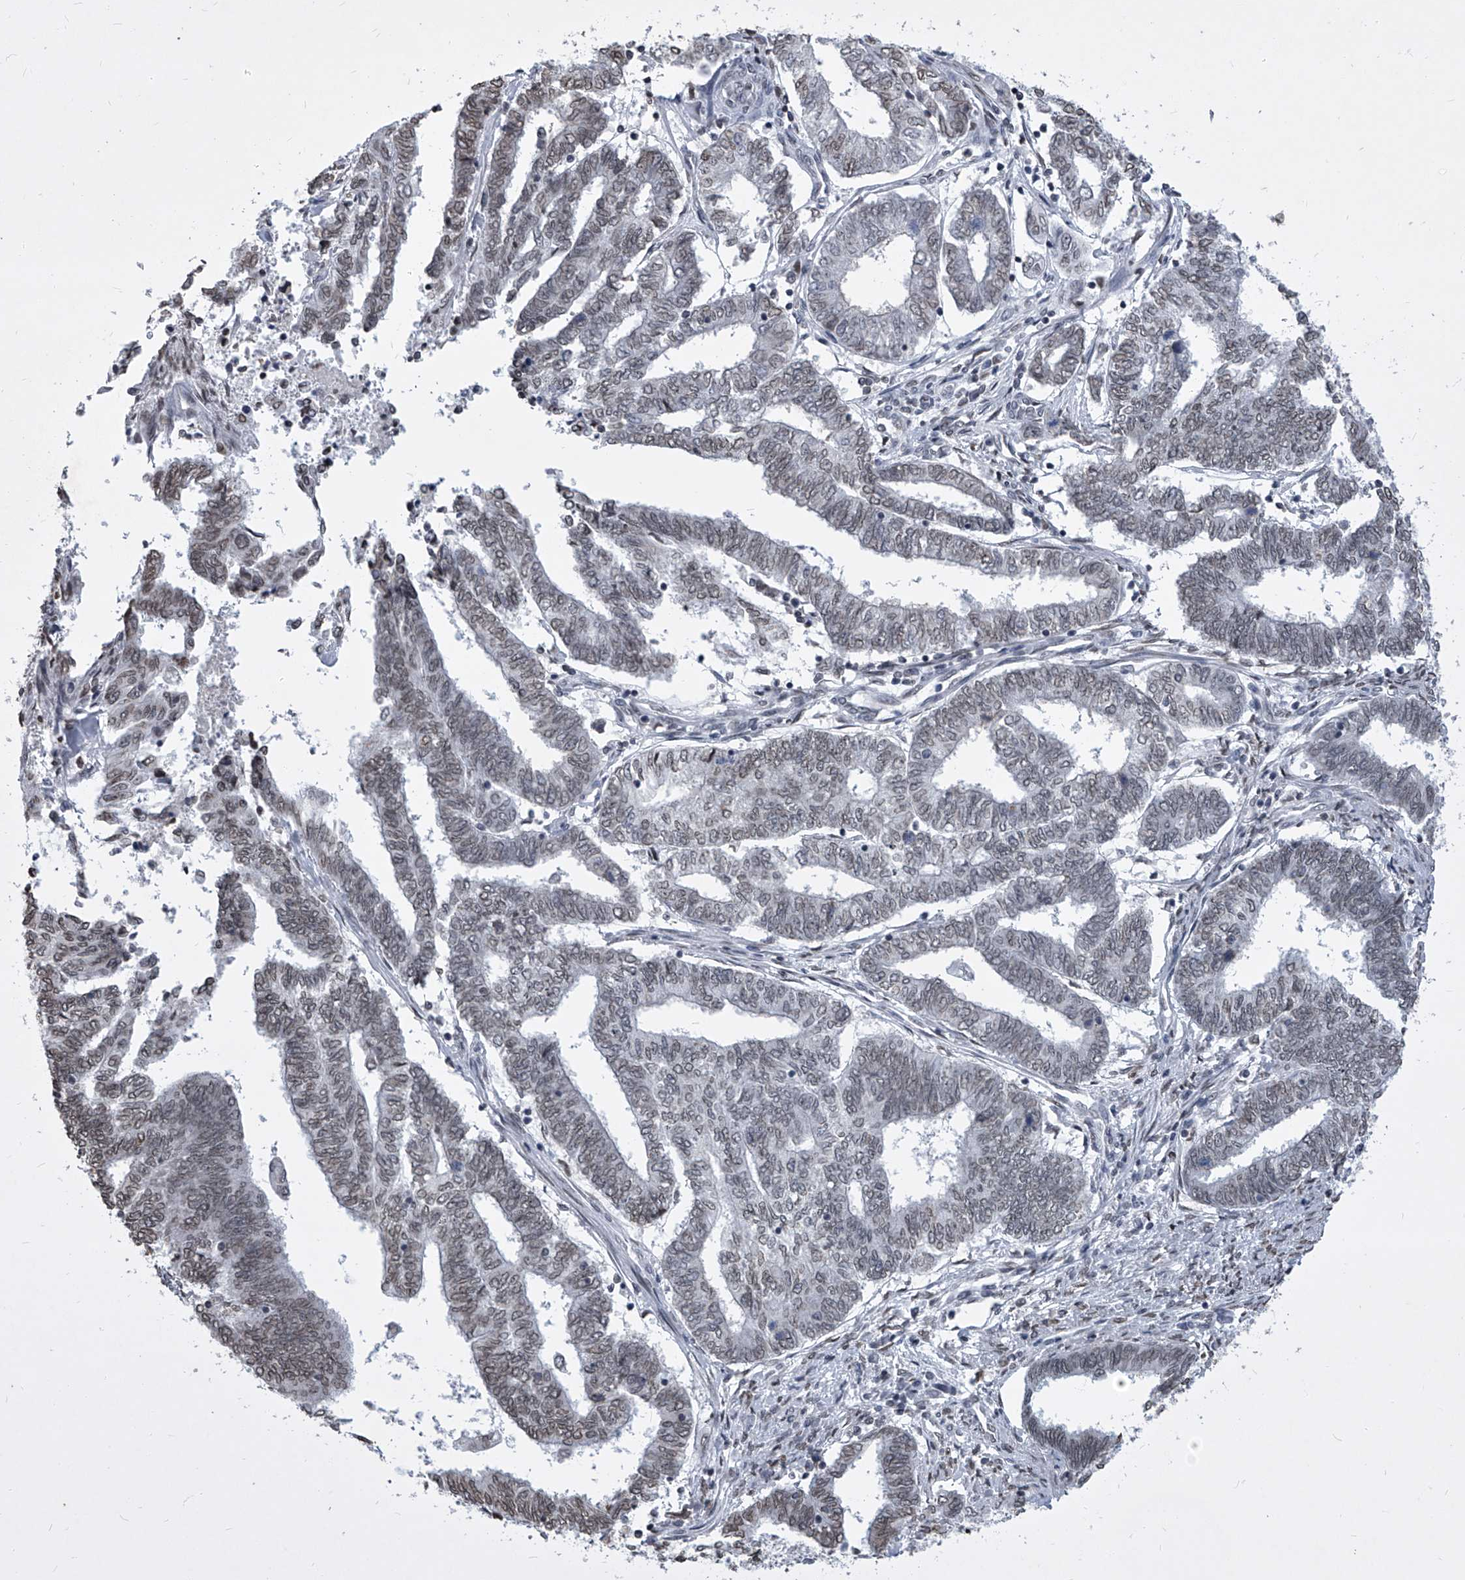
{"staining": {"intensity": "weak", "quantity": "25%-75%", "location": "cytoplasmic/membranous"}, "tissue": "endometrial cancer", "cell_type": "Tumor cells", "image_type": "cancer", "snomed": [{"axis": "morphology", "description": "Adenocarcinoma, NOS"}, {"axis": "topography", "description": "Uterus"}, {"axis": "topography", "description": "Endometrium"}], "caption": "A high-resolution photomicrograph shows IHC staining of endometrial cancer (adenocarcinoma), which displays weak cytoplasmic/membranous staining in approximately 25%-75% of tumor cells.", "gene": "PPIL4", "patient": {"sex": "female", "age": 70}}